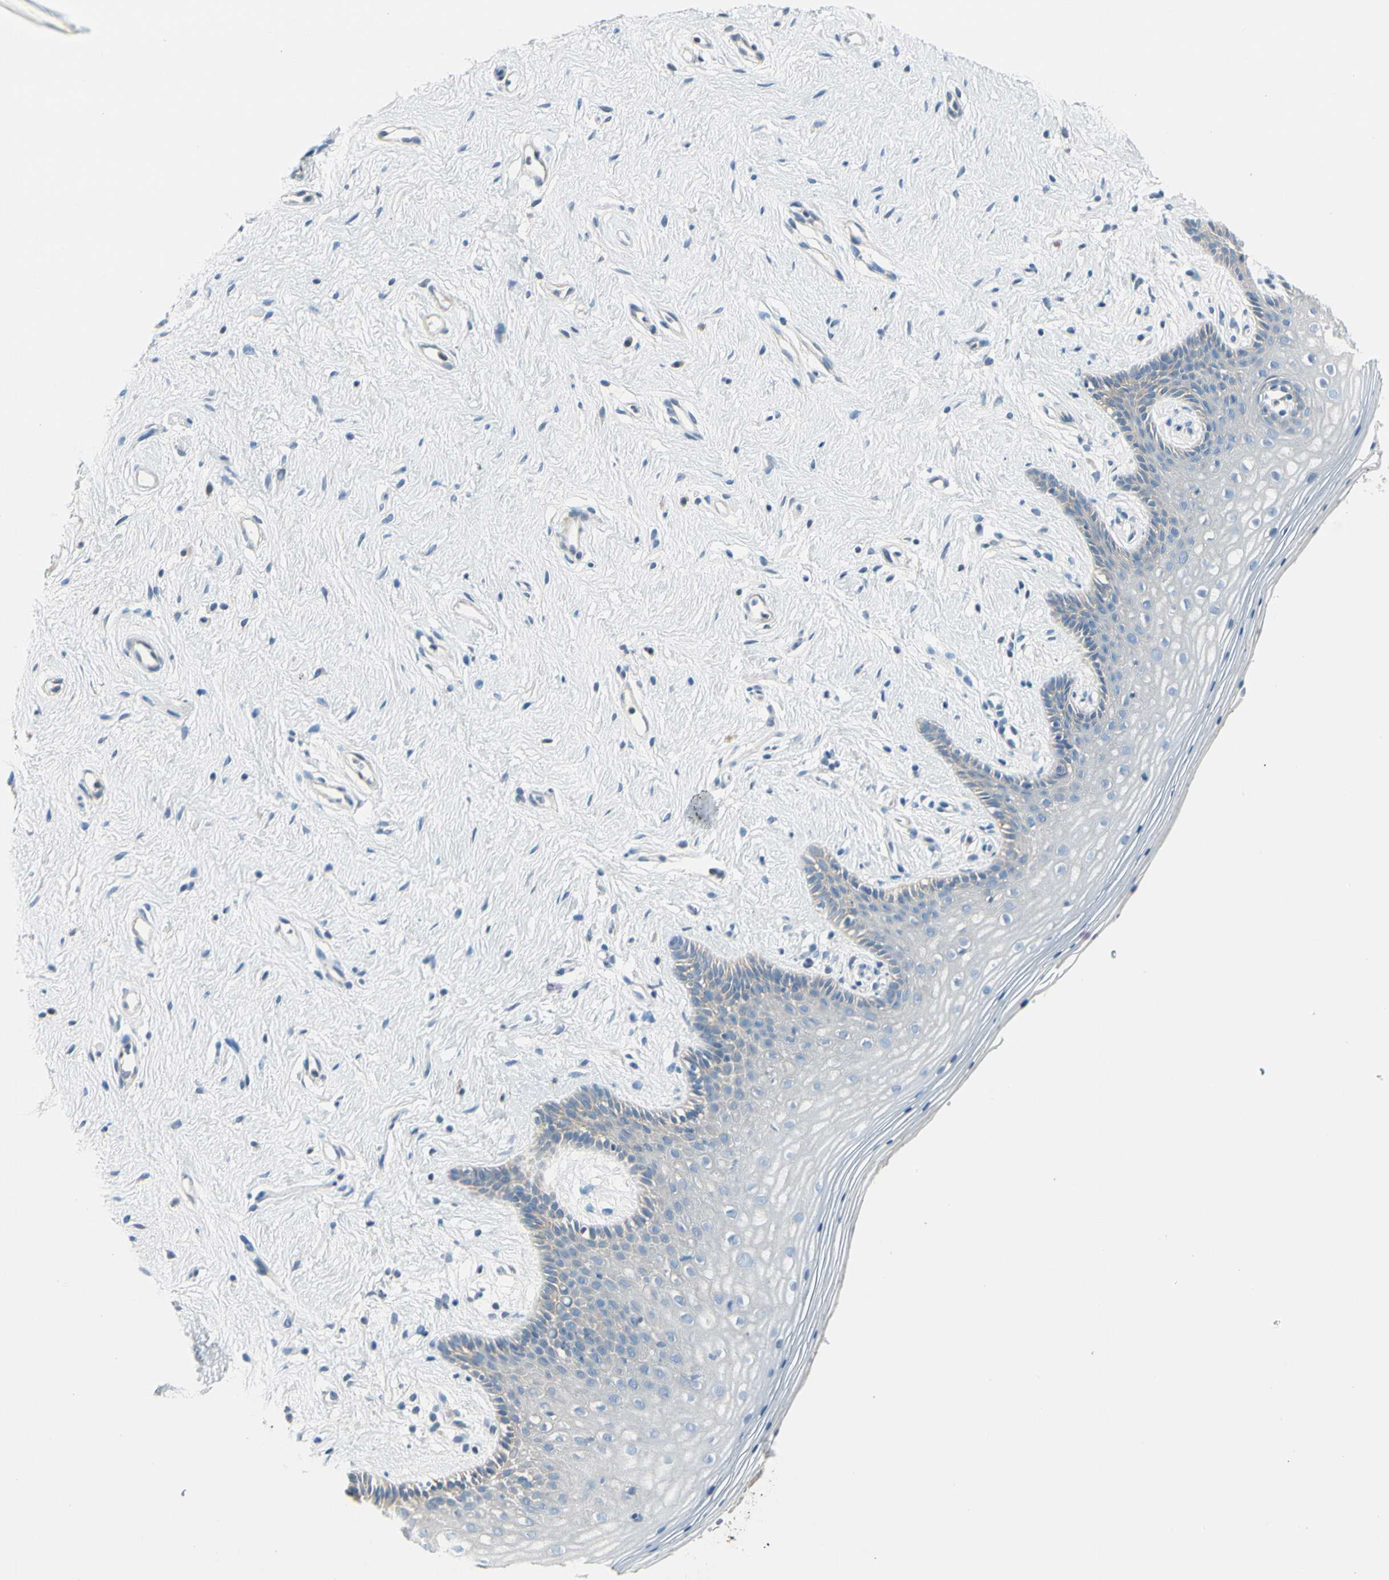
{"staining": {"intensity": "negative", "quantity": "none", "location": "none"}, "tissue": "vagina", "cell_type": "Squamous epithelial cells", "image_type": "normal", "snomed": [{"axis": "morphology", "description": "Normal tissue, NOS"}, {"axis": "topography", "description": "Vagina"}], "caption": "DAB immunohistochemical staining of benign vagina demonstrates no significant expression in squamous epithelial cells.", "gene": "DUSP12", "patient": {"sex": "female", "age": 44}}